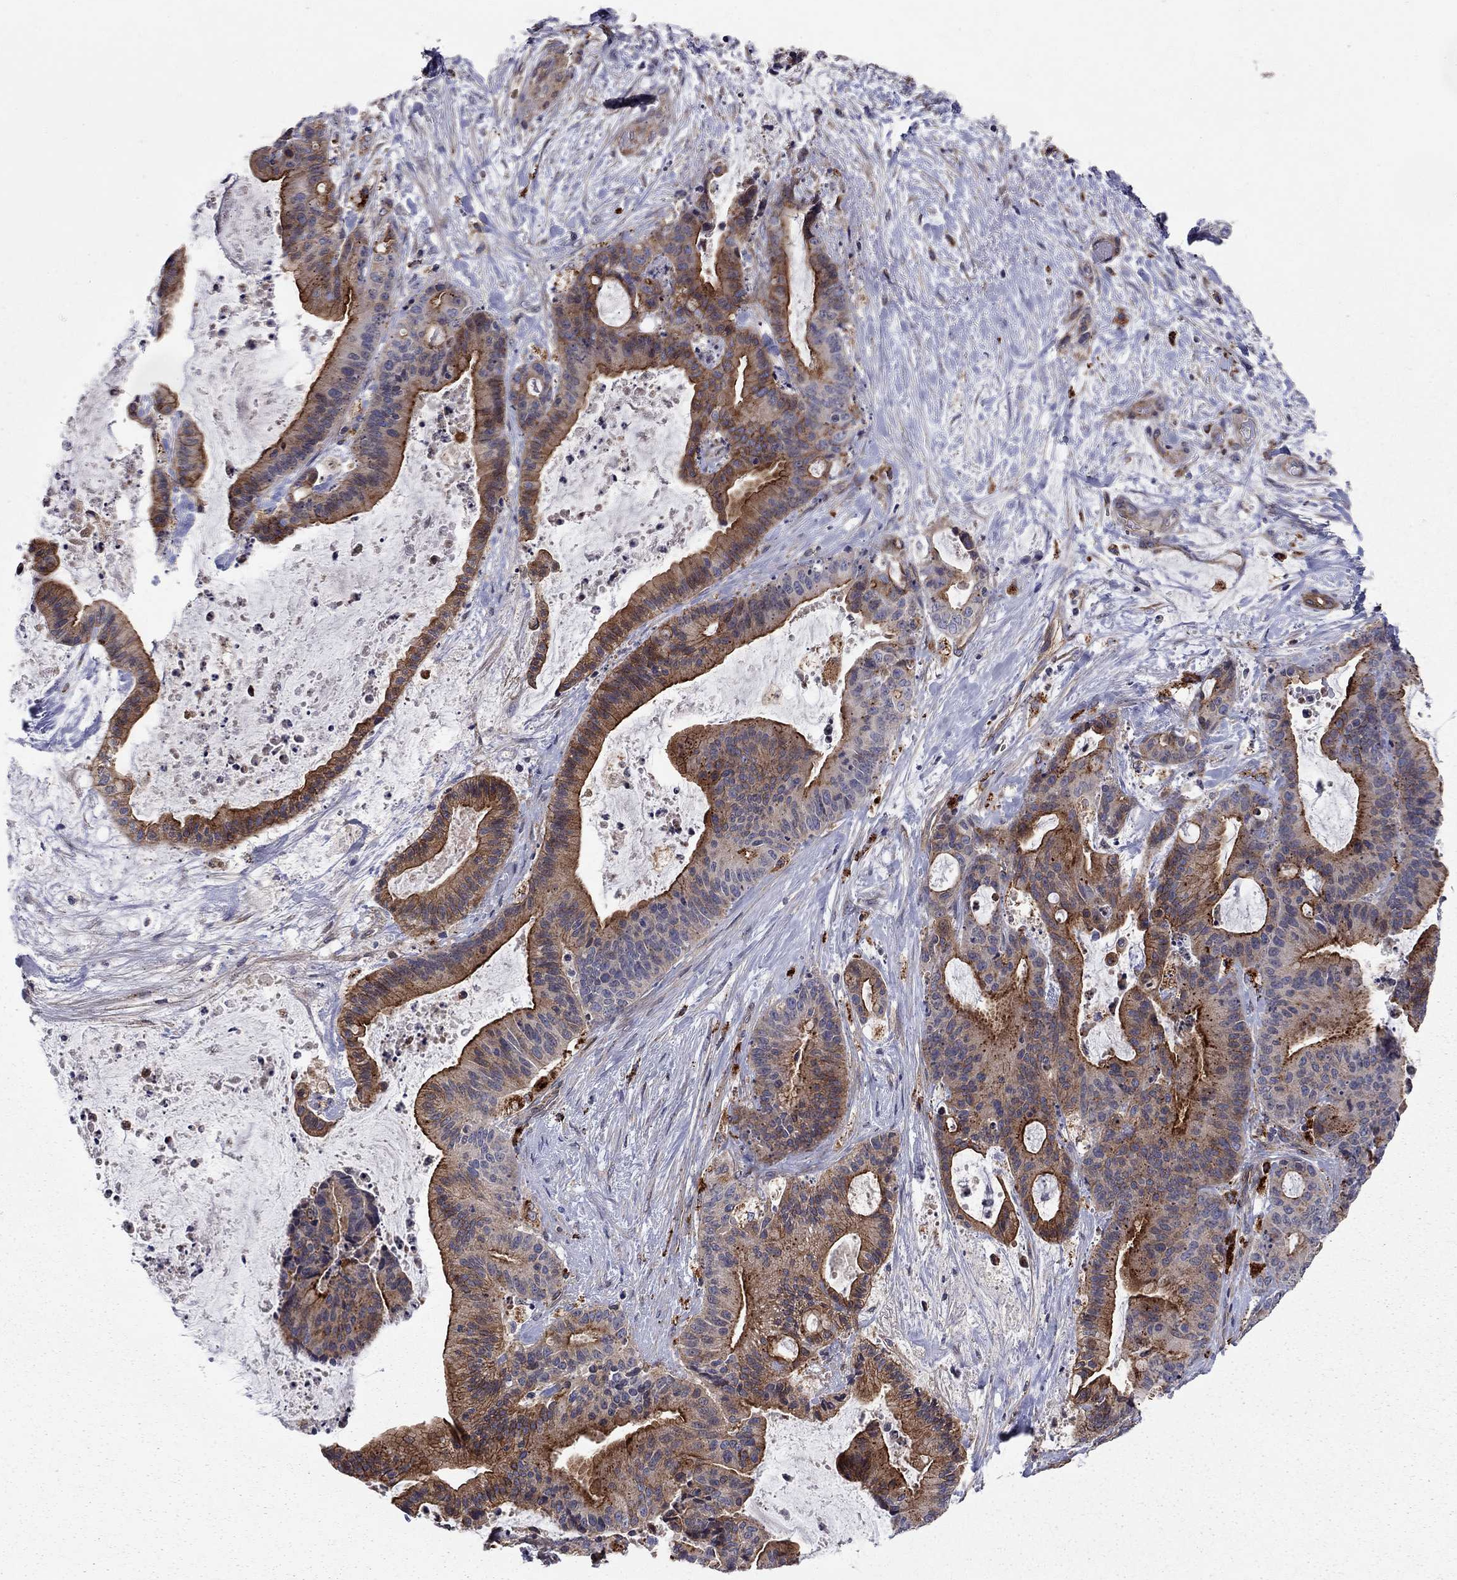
{"staining": {"intensity": "strong", "quantity": "25%-75%", "location": "cytoplasmic/membranous"}, "tissue": "liver cancer", "cell_type": "Tumor cells", "image_type": "cancer", "snomed": [{"axis": "morphology", "description": "Cholangiocarcinoma"}, {"axis": "topography", "description": "Liver"}], "caption": "Protein staining of liver cancer tissue exhibits strong cytoplasmic/membranous staining in approximately 25%-75% of tumor cells. The protein is stained brown, and the nuclei are stained in blue (DAB (3,3'-diaminobenzidine) IHC with brightfield microscopy, high magnification).", "gene": "RASEF", "patient": {"sex": "female", "age": 73}}